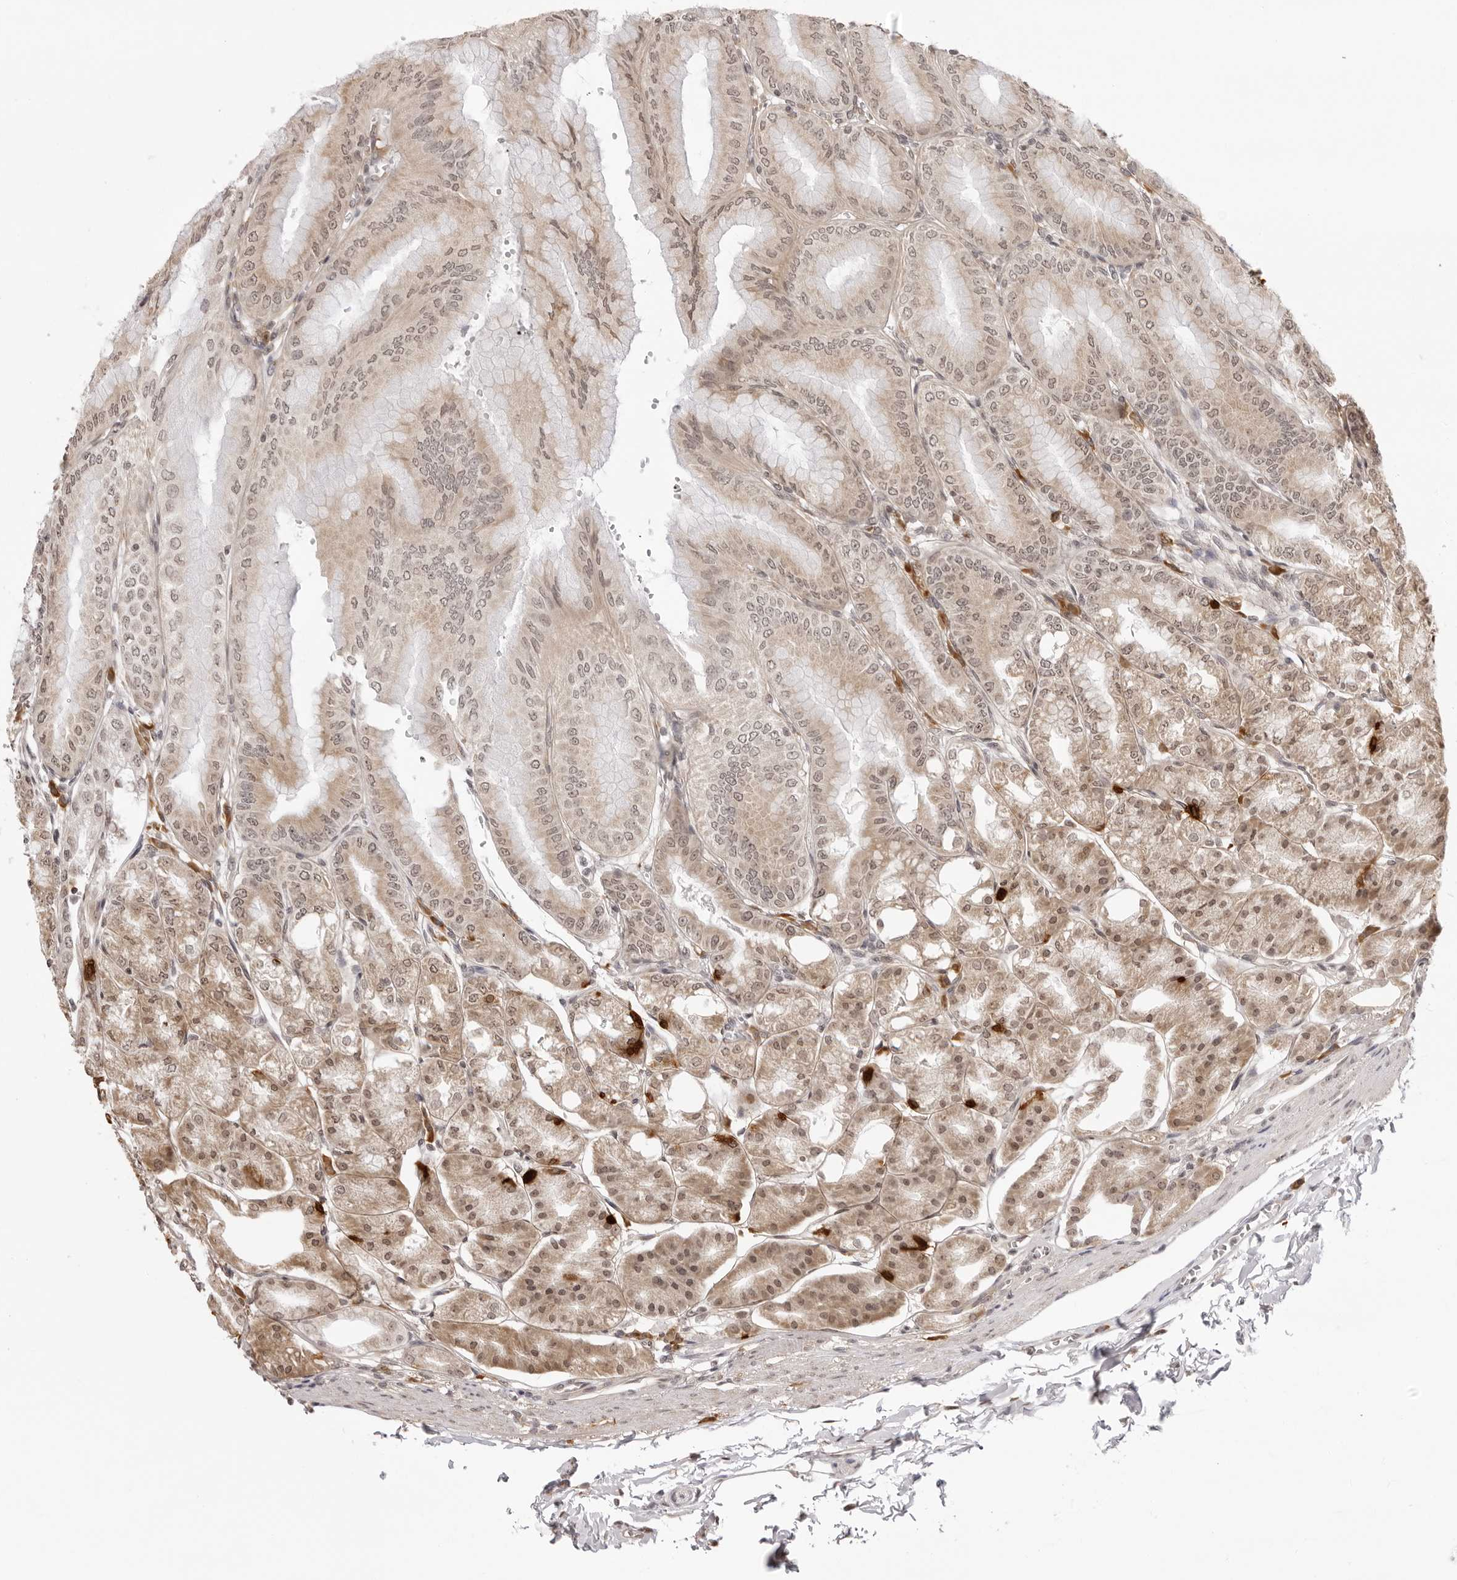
{"staining": {"intensity": "moderate", "quantity": "25%-75%", "location": "cytoplasmic/membranous,nuclear"}, "tissue": "stomach", "cell_type": "Glandular cells", "image_type": "normal", "snomed": [{"axis": "morphology", "description": "Normal tissue, NOS"}, {"axis": "topography", "description": "Stomach, lower"}], "caption": "This image reveals immunohistochemistry staining of unremarkable stomach, with medium moderate cytoplasmic/membranous,nuclear positivity in about 25%-75% of glandular cells.", "gene": "ZC3H11A", "patient": {"sex": "male", "age": 71}}